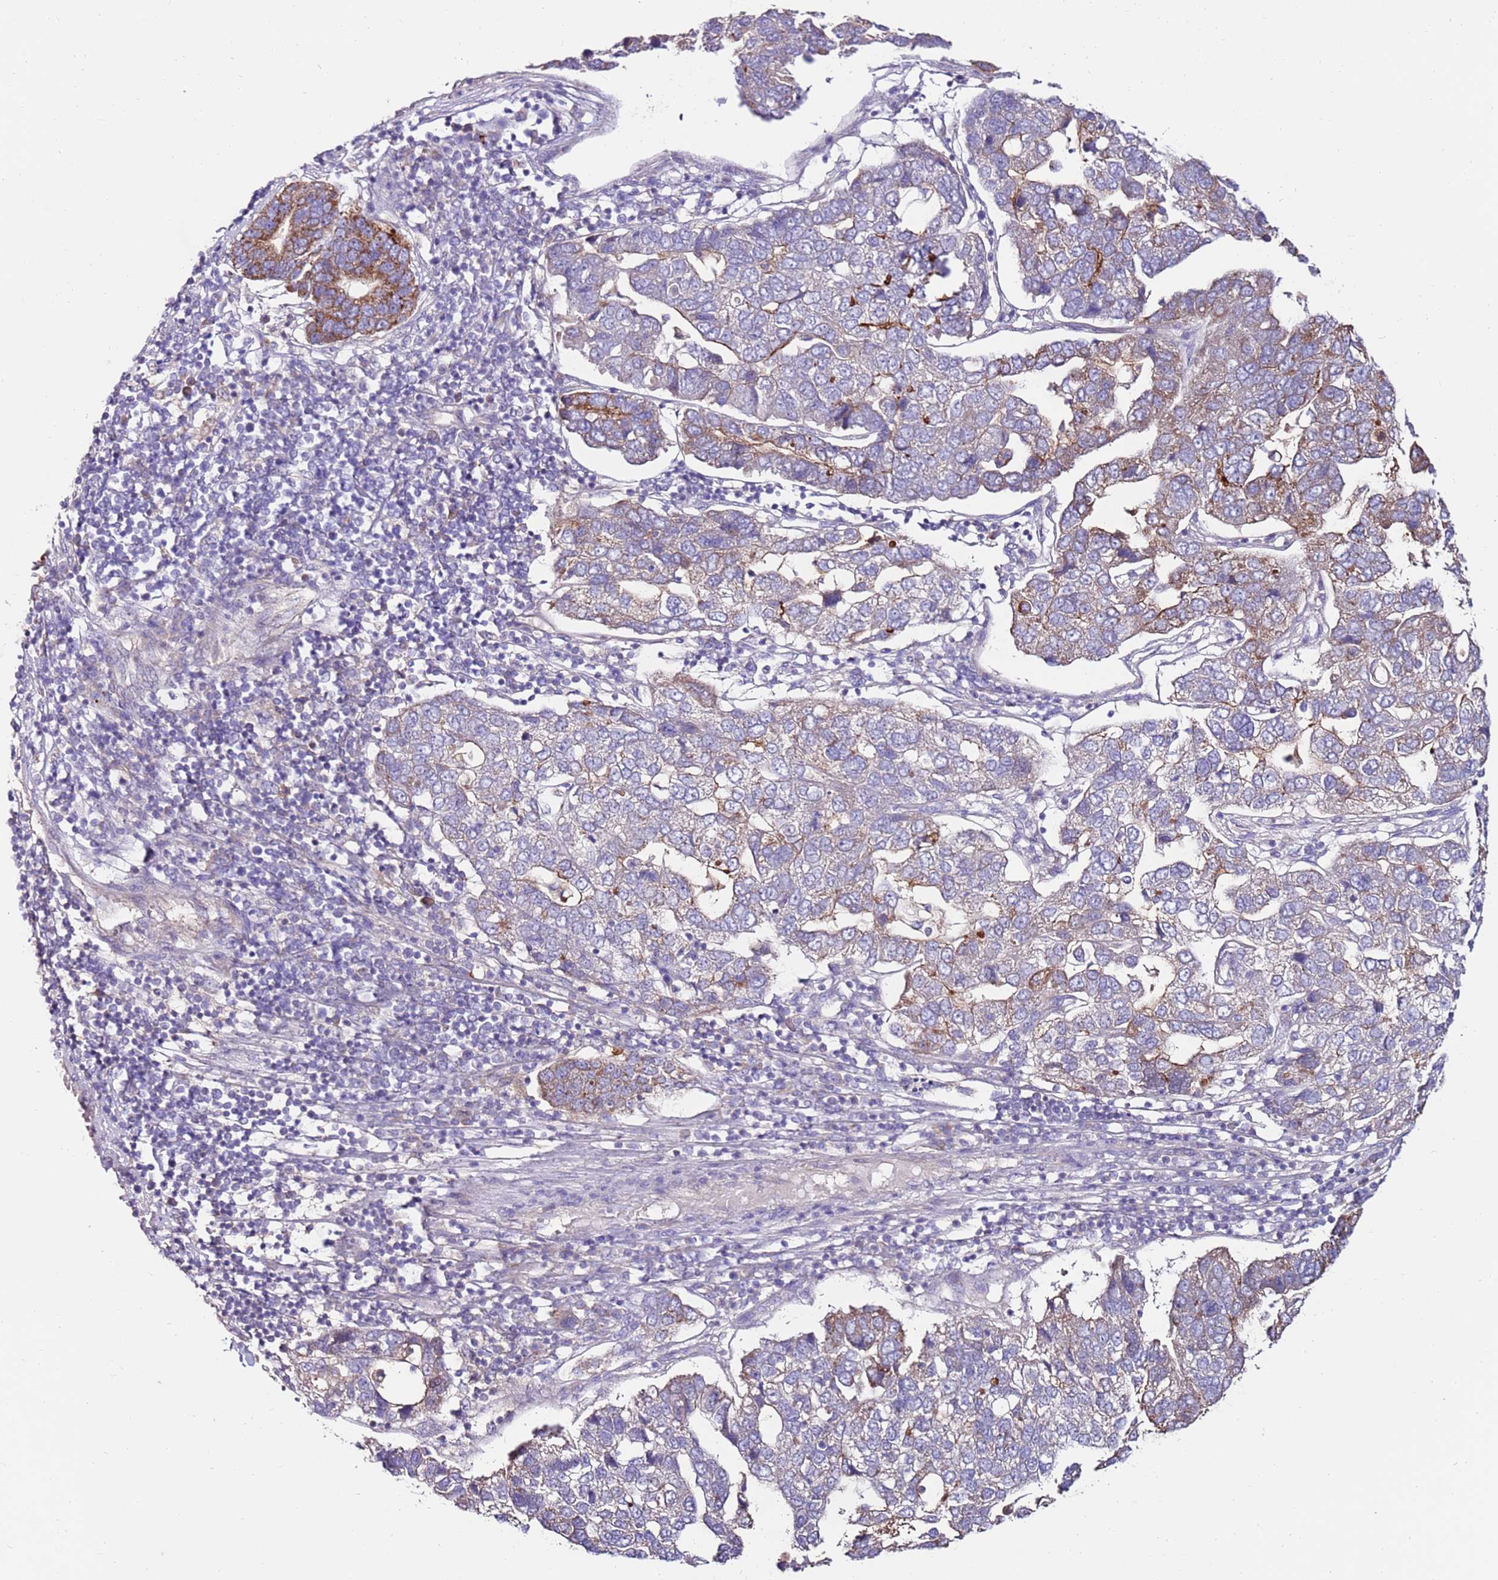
{"staining": {"intensity": "moderate", "quantity": "<25%", "location": "cytoplasmic/membranous"}, "tissue": "pancreatic cancer", "cell_type": "Tumor cells", "image_type": "cancer", "snomed": [{"axis": "morphology", "description": "Adenocarcinoma, NOS"}, {"axis": "topography", "description": "Pancreas"}], "caption": "Protein staining displays moderate cytoplasmic/membranous positivity in approximately <25% of tumor cells in pancreatic adenocarcinoma.", "gene": "SLC44A4", "patient": {"sex": "female", "age": 61}}